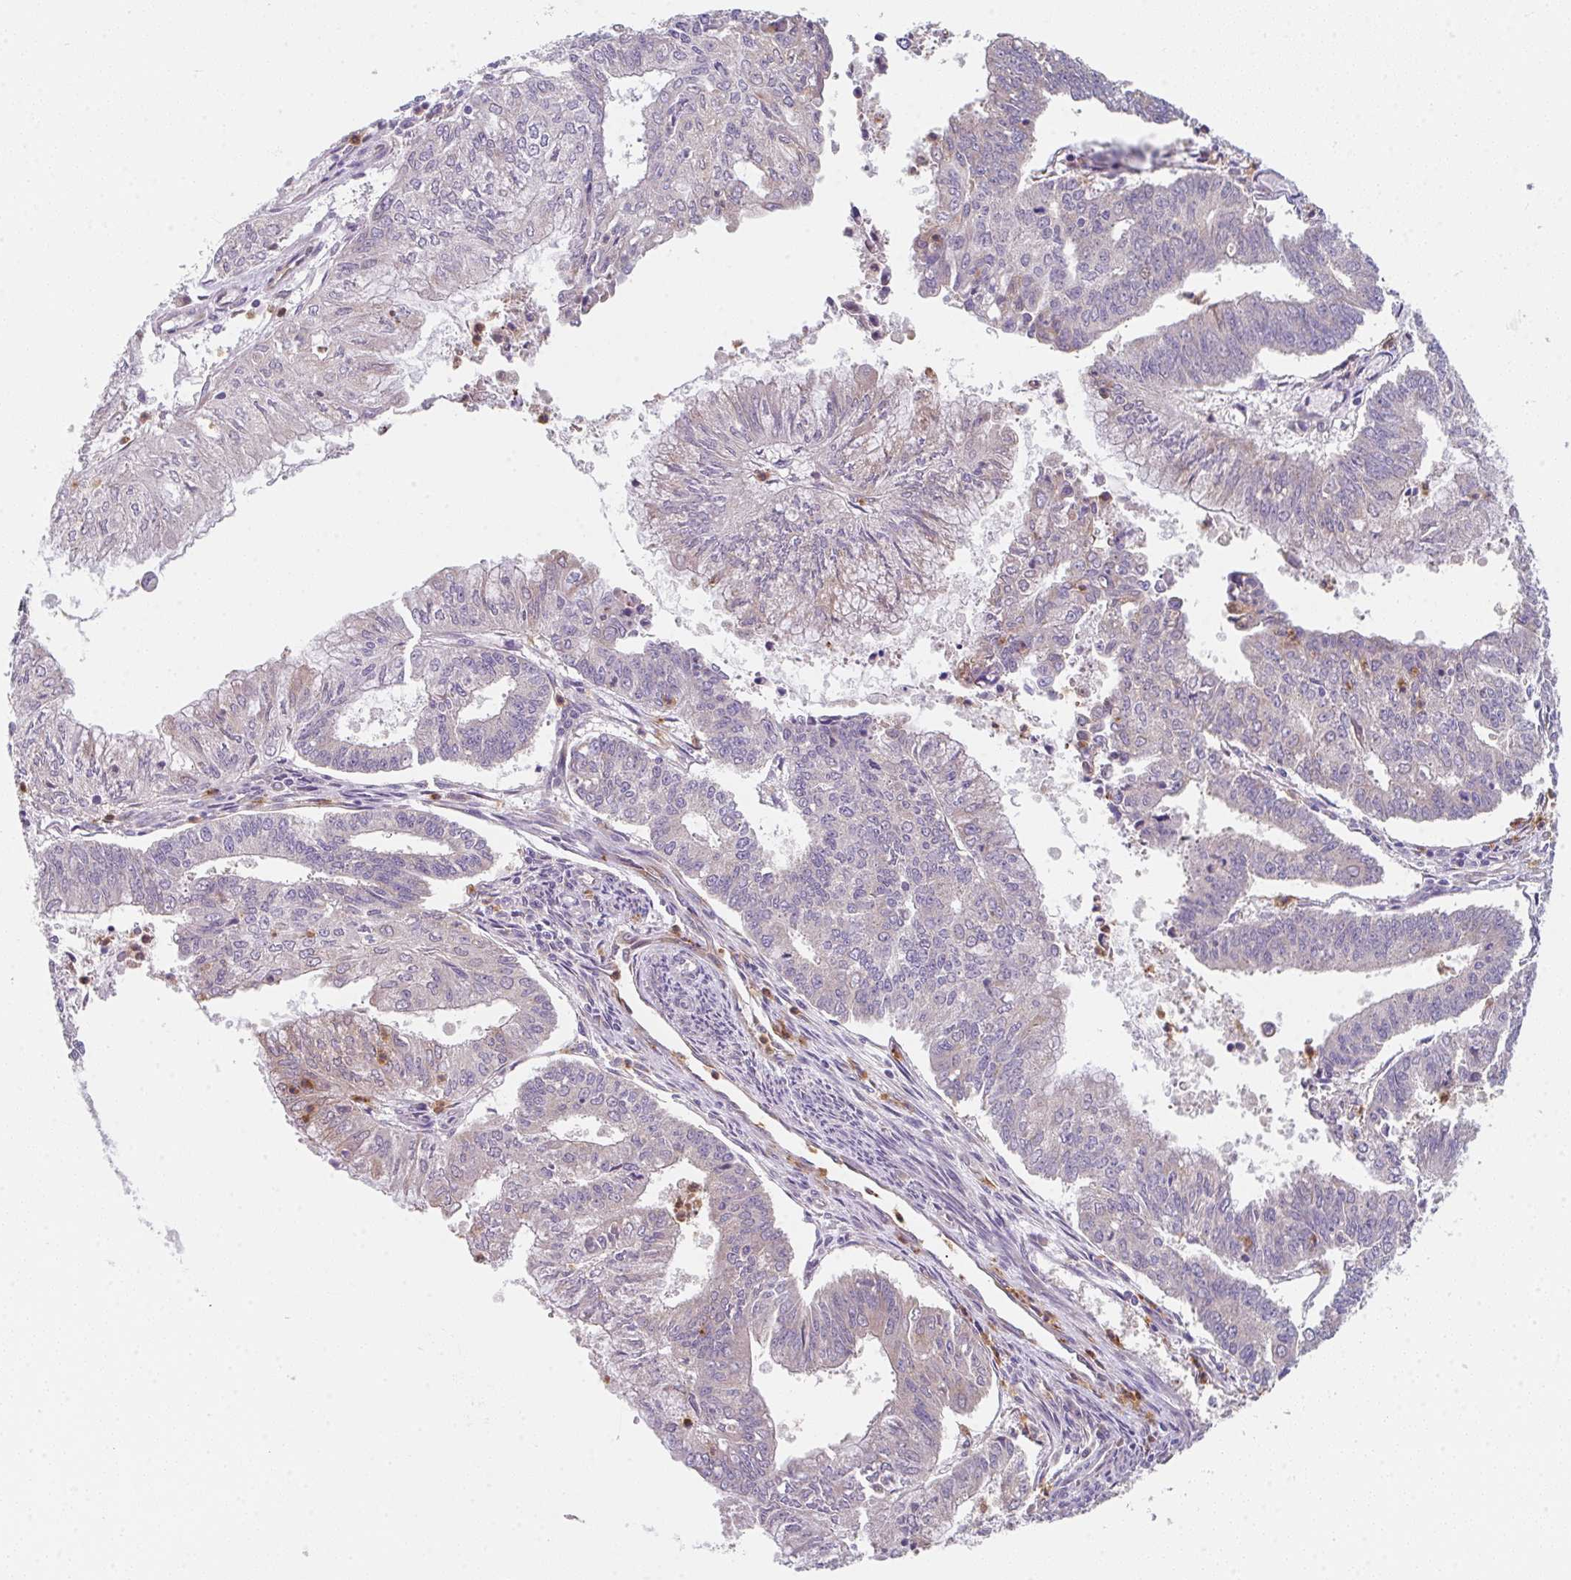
{"staining": {"intensity": "negative", "quantity": "none", "location": "none"}, "tissue": "endometrial cancer", "cell_type": "Tumor cells", "image_type": "cancer", "snomed": [{"axis": "morphology", "description": "Adenocarcinoma, NOS"}, {"axis": "topography", "description": "Endometrium"}], "caption": "Photomicrograph shows no protein expression in tumor cells of endometrial cancer (adenocarcinoma) tissue.", "gene": "TSPAN31", "patient": {"sex": "female", "age": 61}}